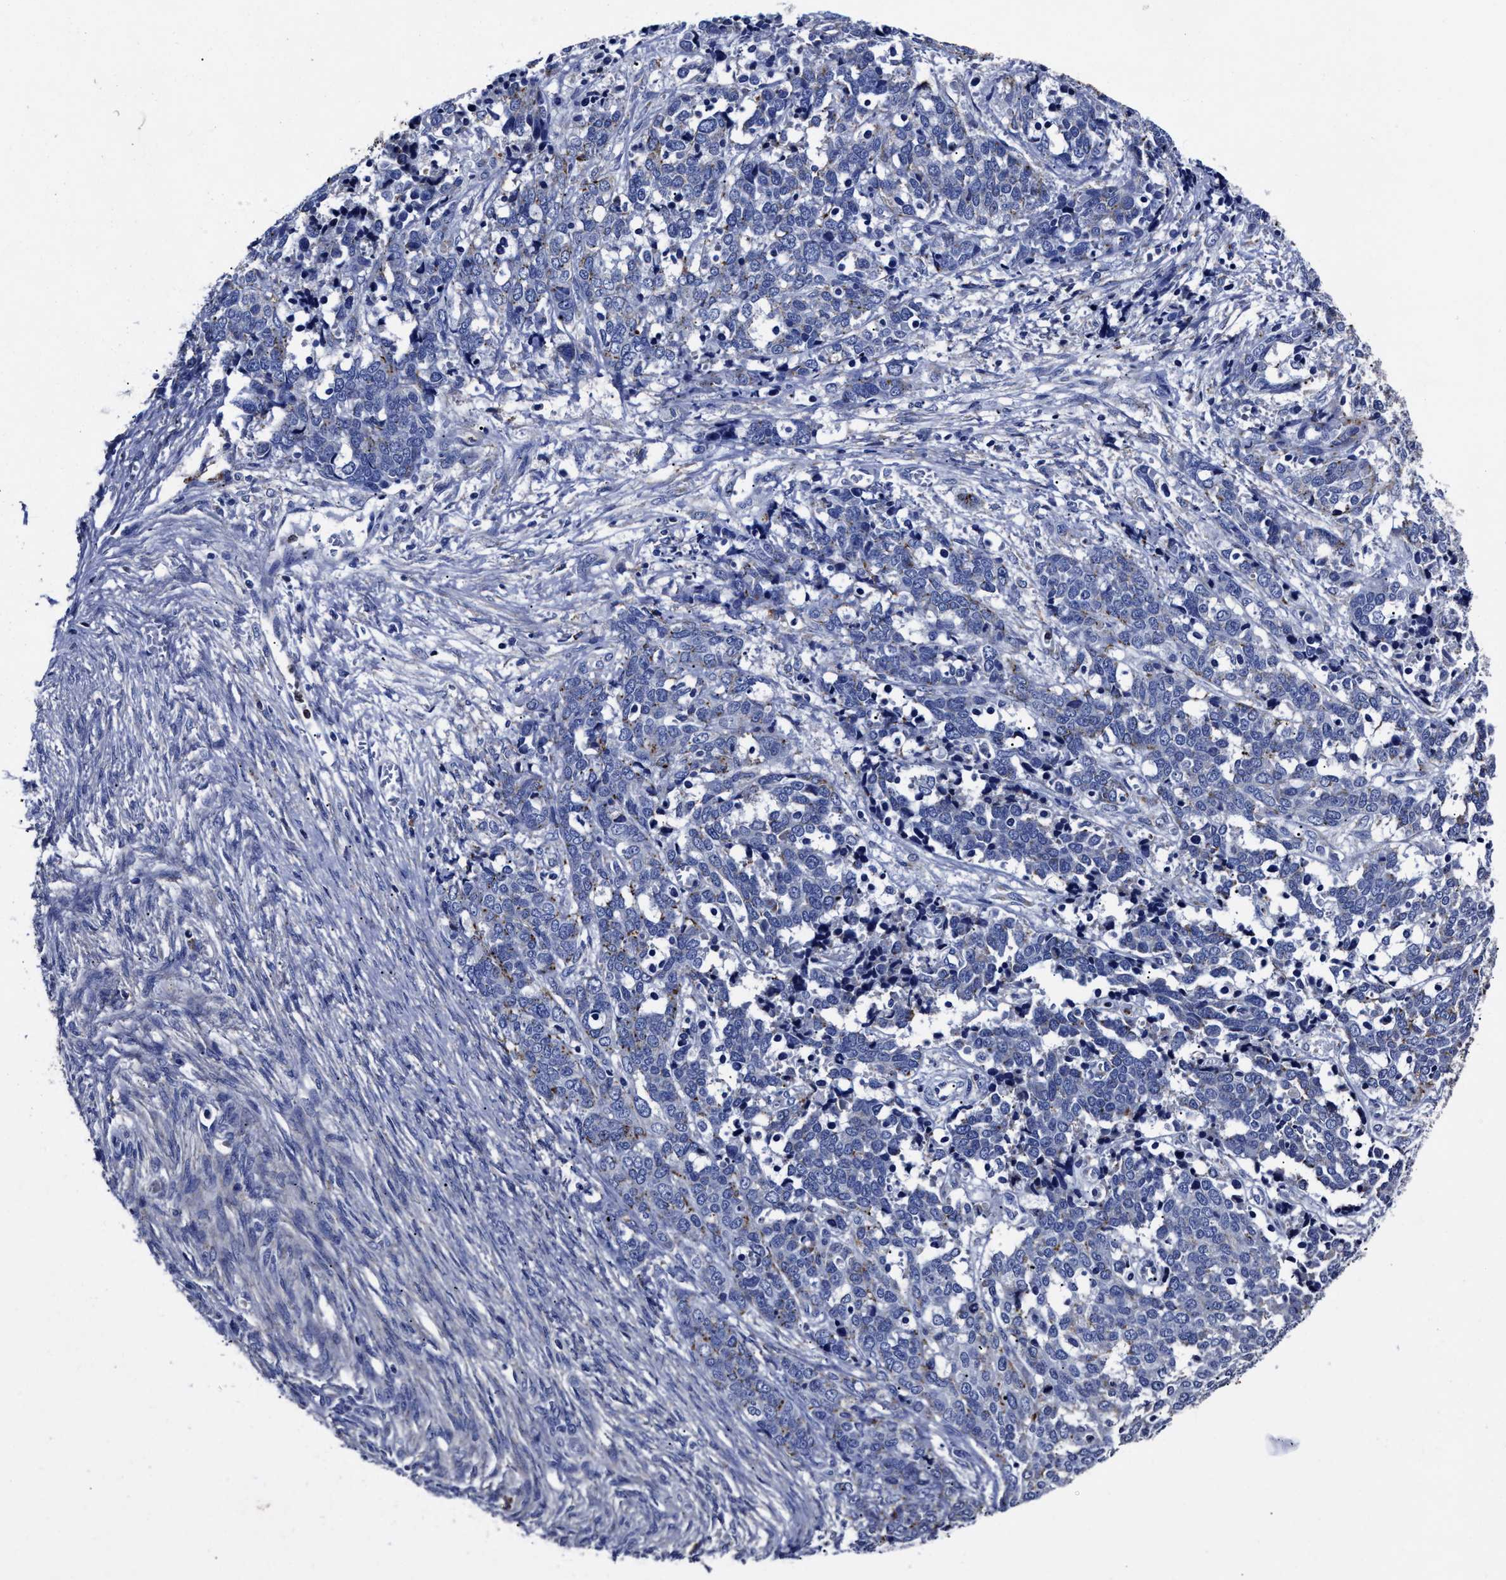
{"staining": {"intensity": "weak", "quantity": "<25%", "location": "cytoplasmic/membranous"}, "tissue": "ovarian cancer", "cell_type": "Tumor cells", "image_type": "cancer", "snomed": [{"axis": "morphology", "description": "Cystadenocarcinoma, serous, NOS"}, {"axis": "topography", "description": "Ovary"}], "caption": "Tumor cells show no significant protein positivity in ovarian cancer (serous cystadenocarcinoma).", "gene": "LAMTOR4", "patient": {"sex": "female", "age": 44}}